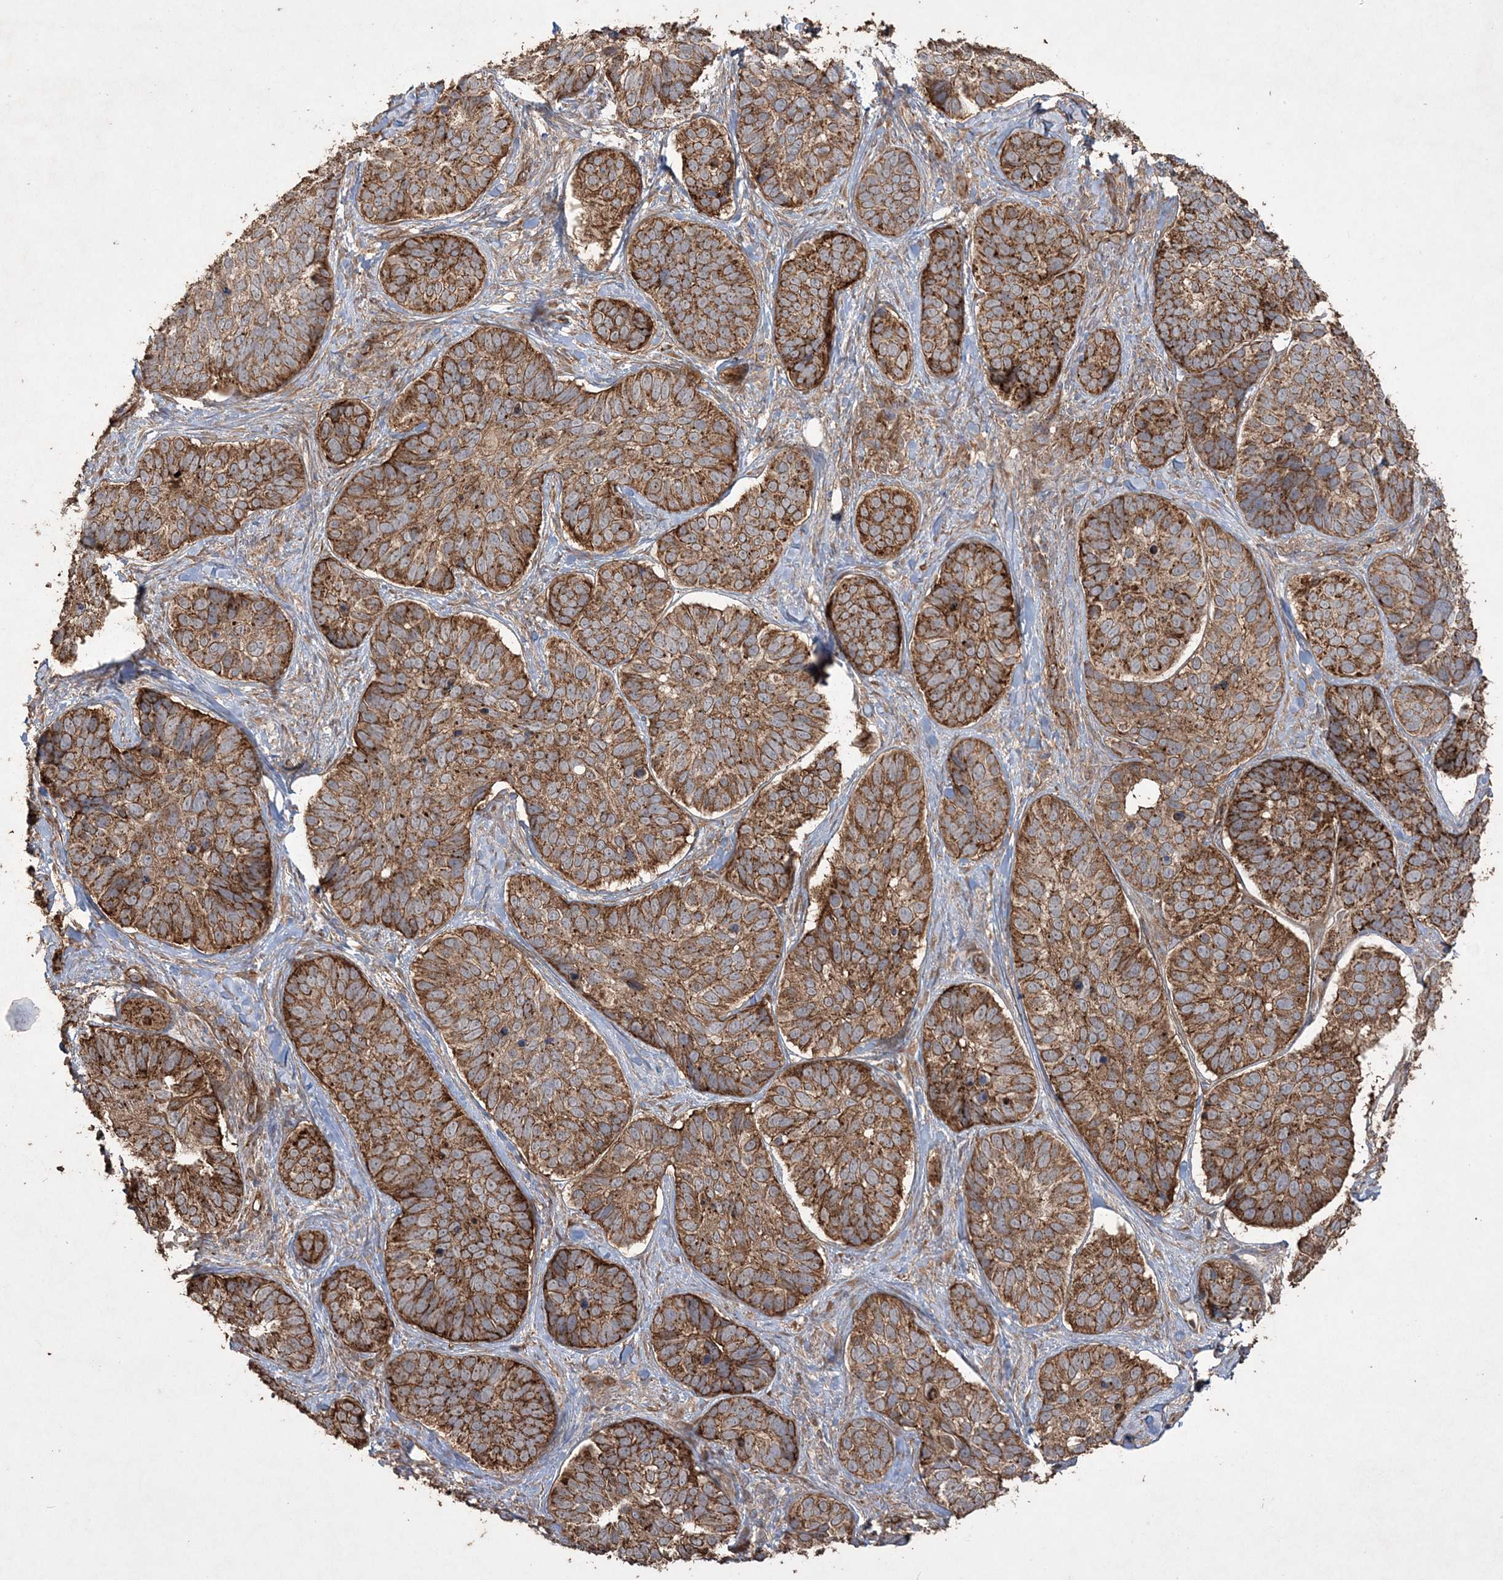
{"staining": {"intensity": "strong", "quantity": ">75%", "location": "cytoplasmic/membranous"}, "tissue": "skin cancer", "cell_type": "Tumor cells", "image_type": "cancer", "snomed": [{"axis": "morphology", "description": "Basal cell carcinoma"}, {"axis": "topography", "description": "Skin"}], "caption": "Immunohistochemical staining of basal cell carcinoma (skin) shows high levels of strong cytoplasmic/membranous staining in about >75% of tumor cells. The protein is shown in brown color, while the nuclei are stained blue.", "gene": "TTC7A", "patient": {"sex": "male", "age": 62}}